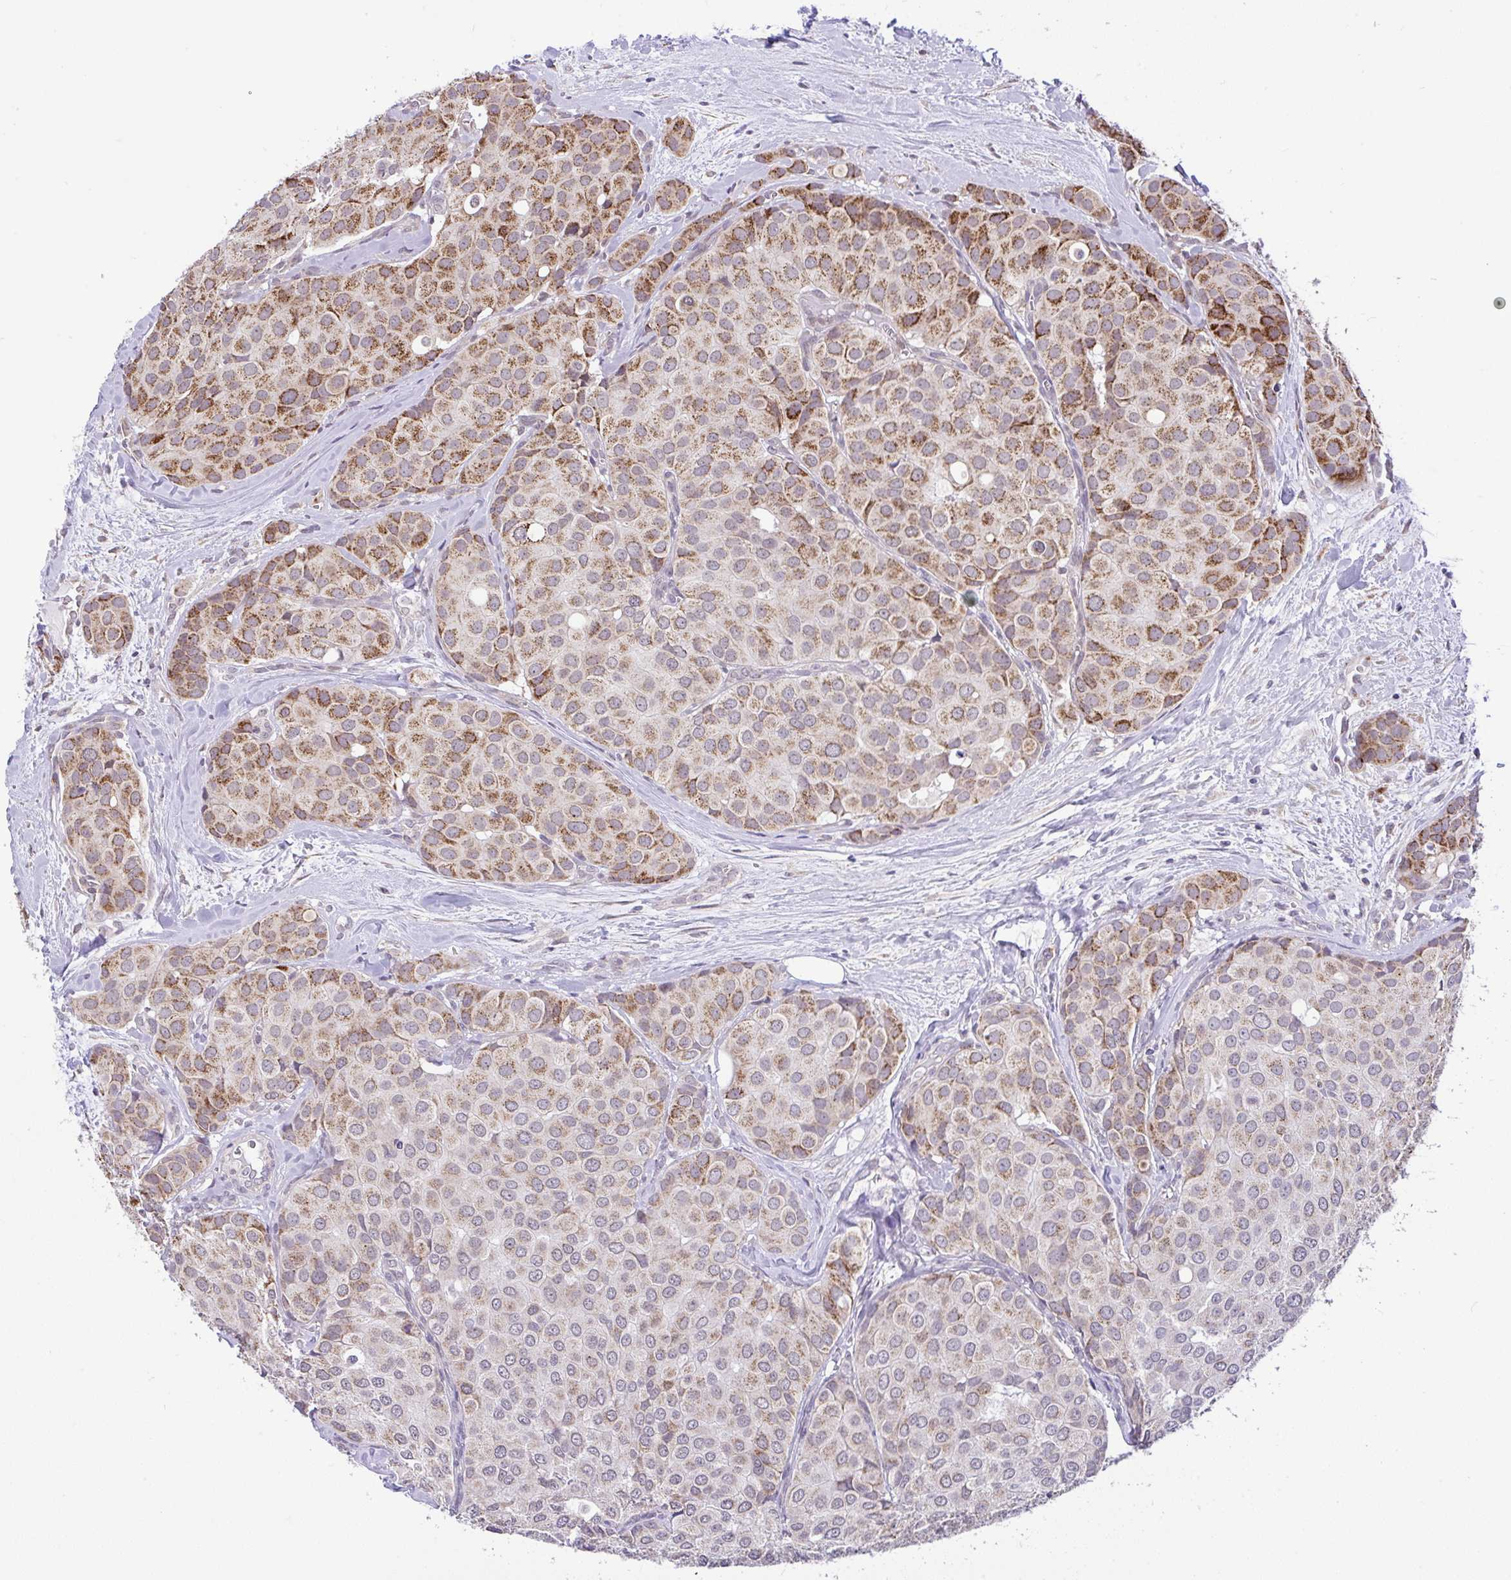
{"staining": {"intensity": "moderate", "quantity": "25%-75%", "location": "cytoplasmic/membranous"}, "tissue": "breast cancer", "cell_type": "Tumor cells", "image_type": "cancer", "snomed": [{"axis": "morphology", "description": "Duct carcinoma"}, {"axis": "topography", "description": "Breast"}], "caption": "Immunohistochemistry photomicrograph of neoplastic tissue: breast intraductal carcinoma stained using IHC shows medium levels of moderate protein expression localized specifically in the cytoplasmic/membranous of tumor cells, appearing as a cytoplasmic/membranous brown color.", "gene": "PYCR2", "patient": {"sex": "female", "age": 70}}